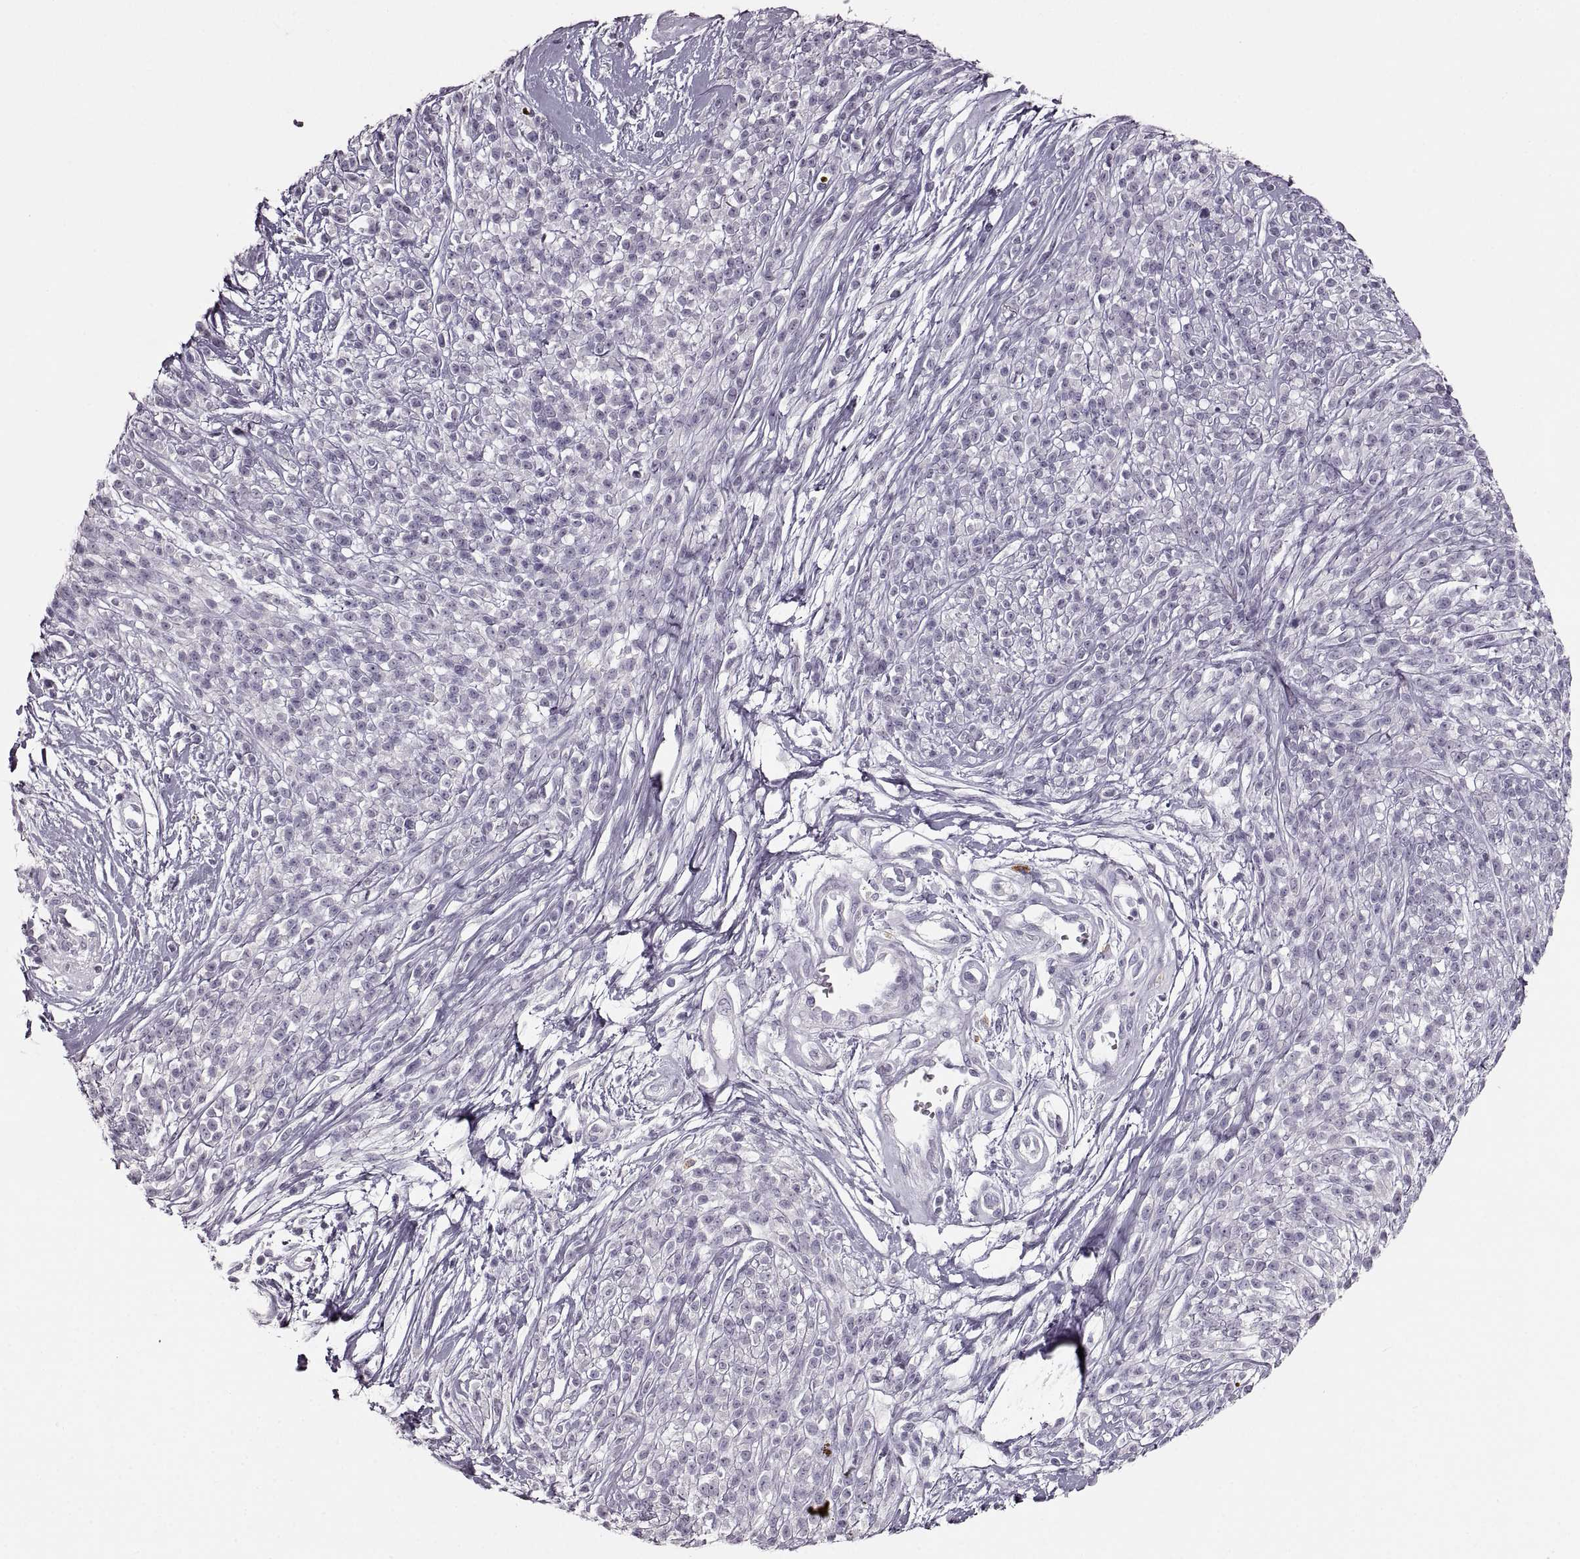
{"staining": {"intensity": "negative", "quantity": "none", "location": "none"}, "tissue": "melanoma", "cell_type": "Tumor cells", "image_type": "cancer", "snomed": [{"axis": "morphology", "description": "Malignant melanoma, NOS"}, {"axis": "topography", "description": "Skin"}, {"axis": "topography", "description": "Skin of trunk"}], "caption": "This is an IHC histopathology image of melanoma. There is no staining in tumor cells.", "gene": "CNTN1", "patient": {"sex": "male", "age": 74}}